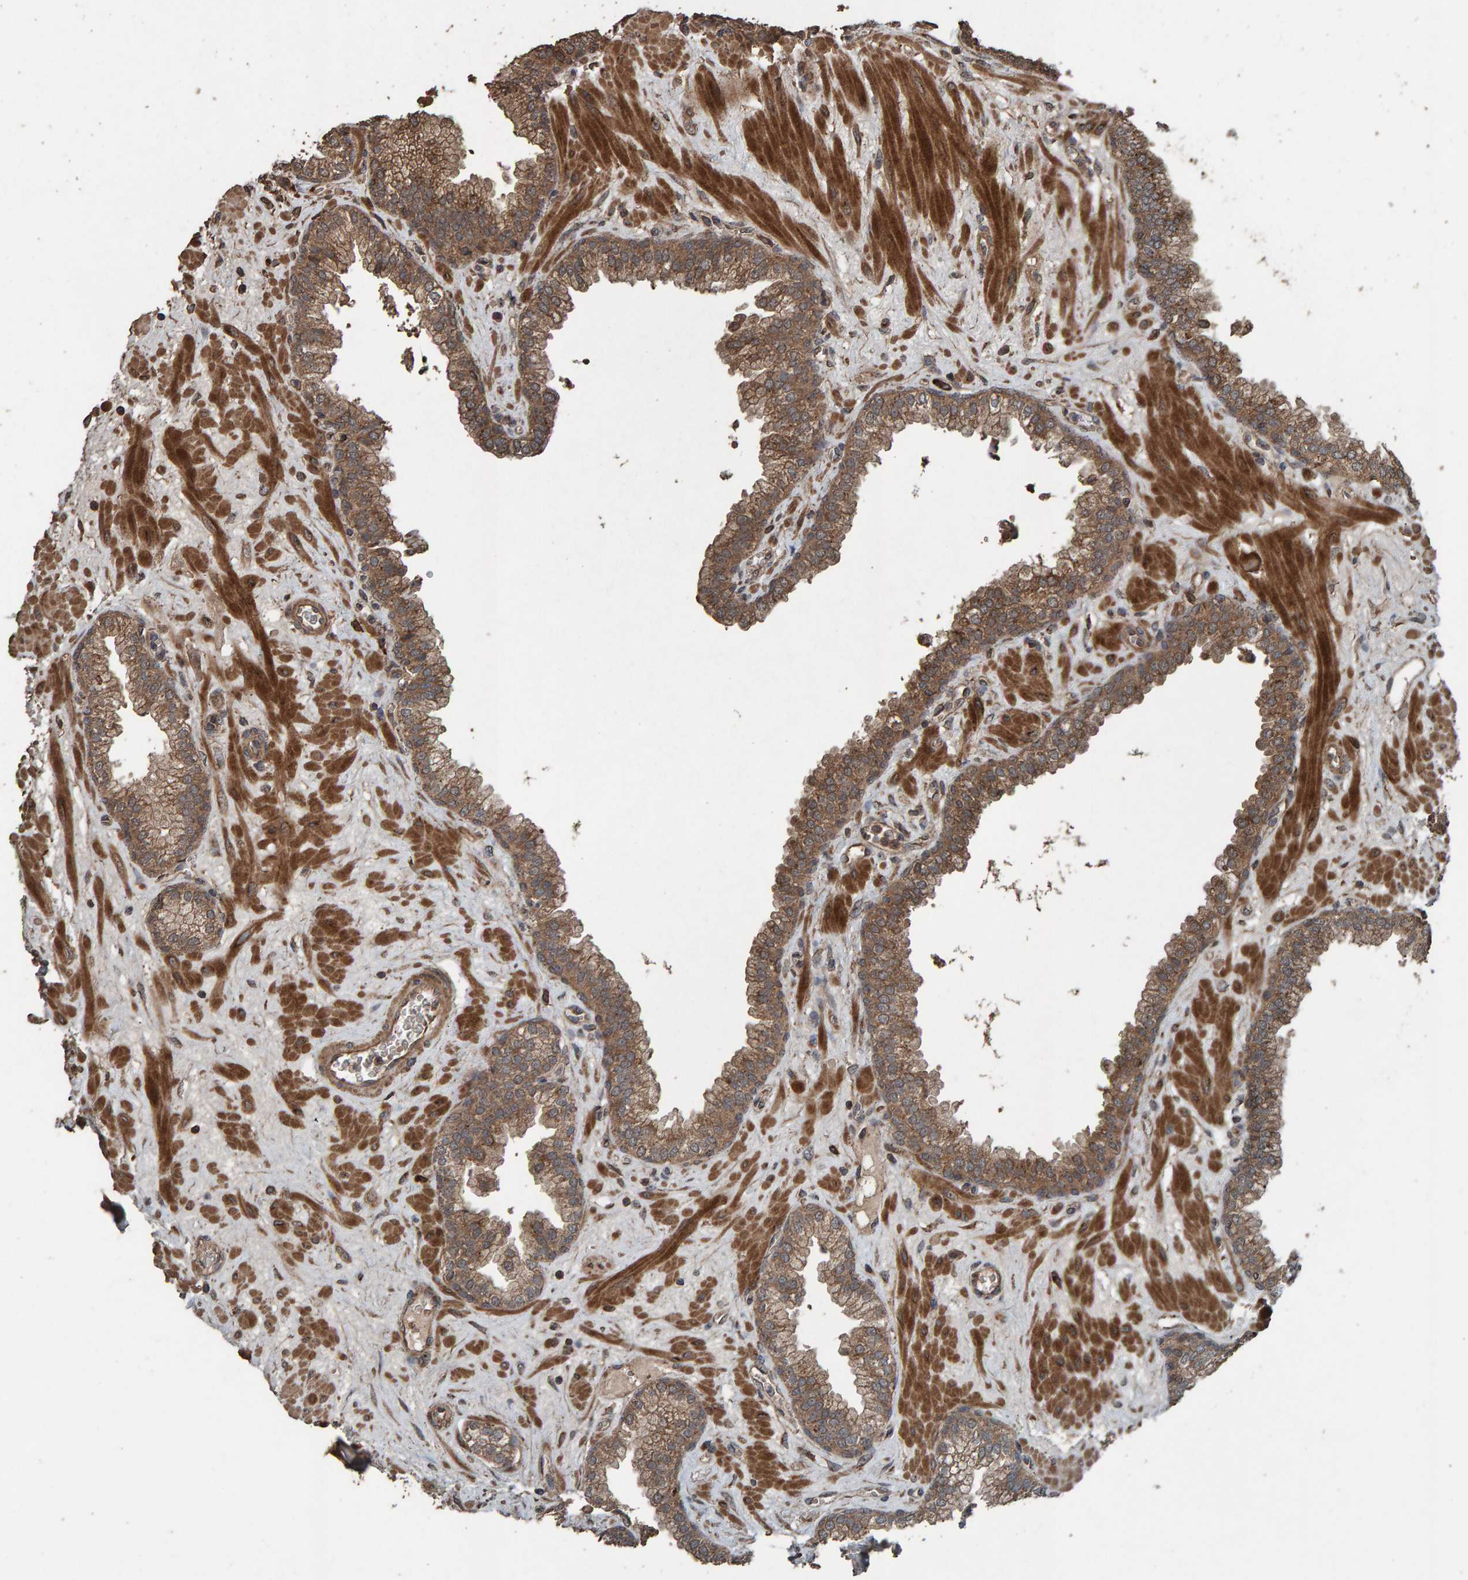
{"staining": {"intensity": "moderate", "quantity": ">75%", "location": "cytoplasmic/membranous"}, "tissue": "prostate", "cell_type": "Glandular cells", "image_type": "normal", "snomed": [{"axis": "morphology", "description": "Normal tissue, NOS"}, {"axis": "morphology", "description": "Urothelial carcinoma, Low grade"}, {"axis": "topography", "description": "Urinary bladder"}, {"axis": "topography", "description": "Prostate"}], "caption": "High-magnification brightfield microscopy of normal prostate stained with DAB (3,3'-diaminobenzidine) (brown) and counterstained with hematoxylin (blue). glandular cells exhibit moderate cytoplasmic/membranous positivity is seen in approximately>75% of cells.", "gene": "DUS1L", "patient": {"sex": "male", "age": 60}}